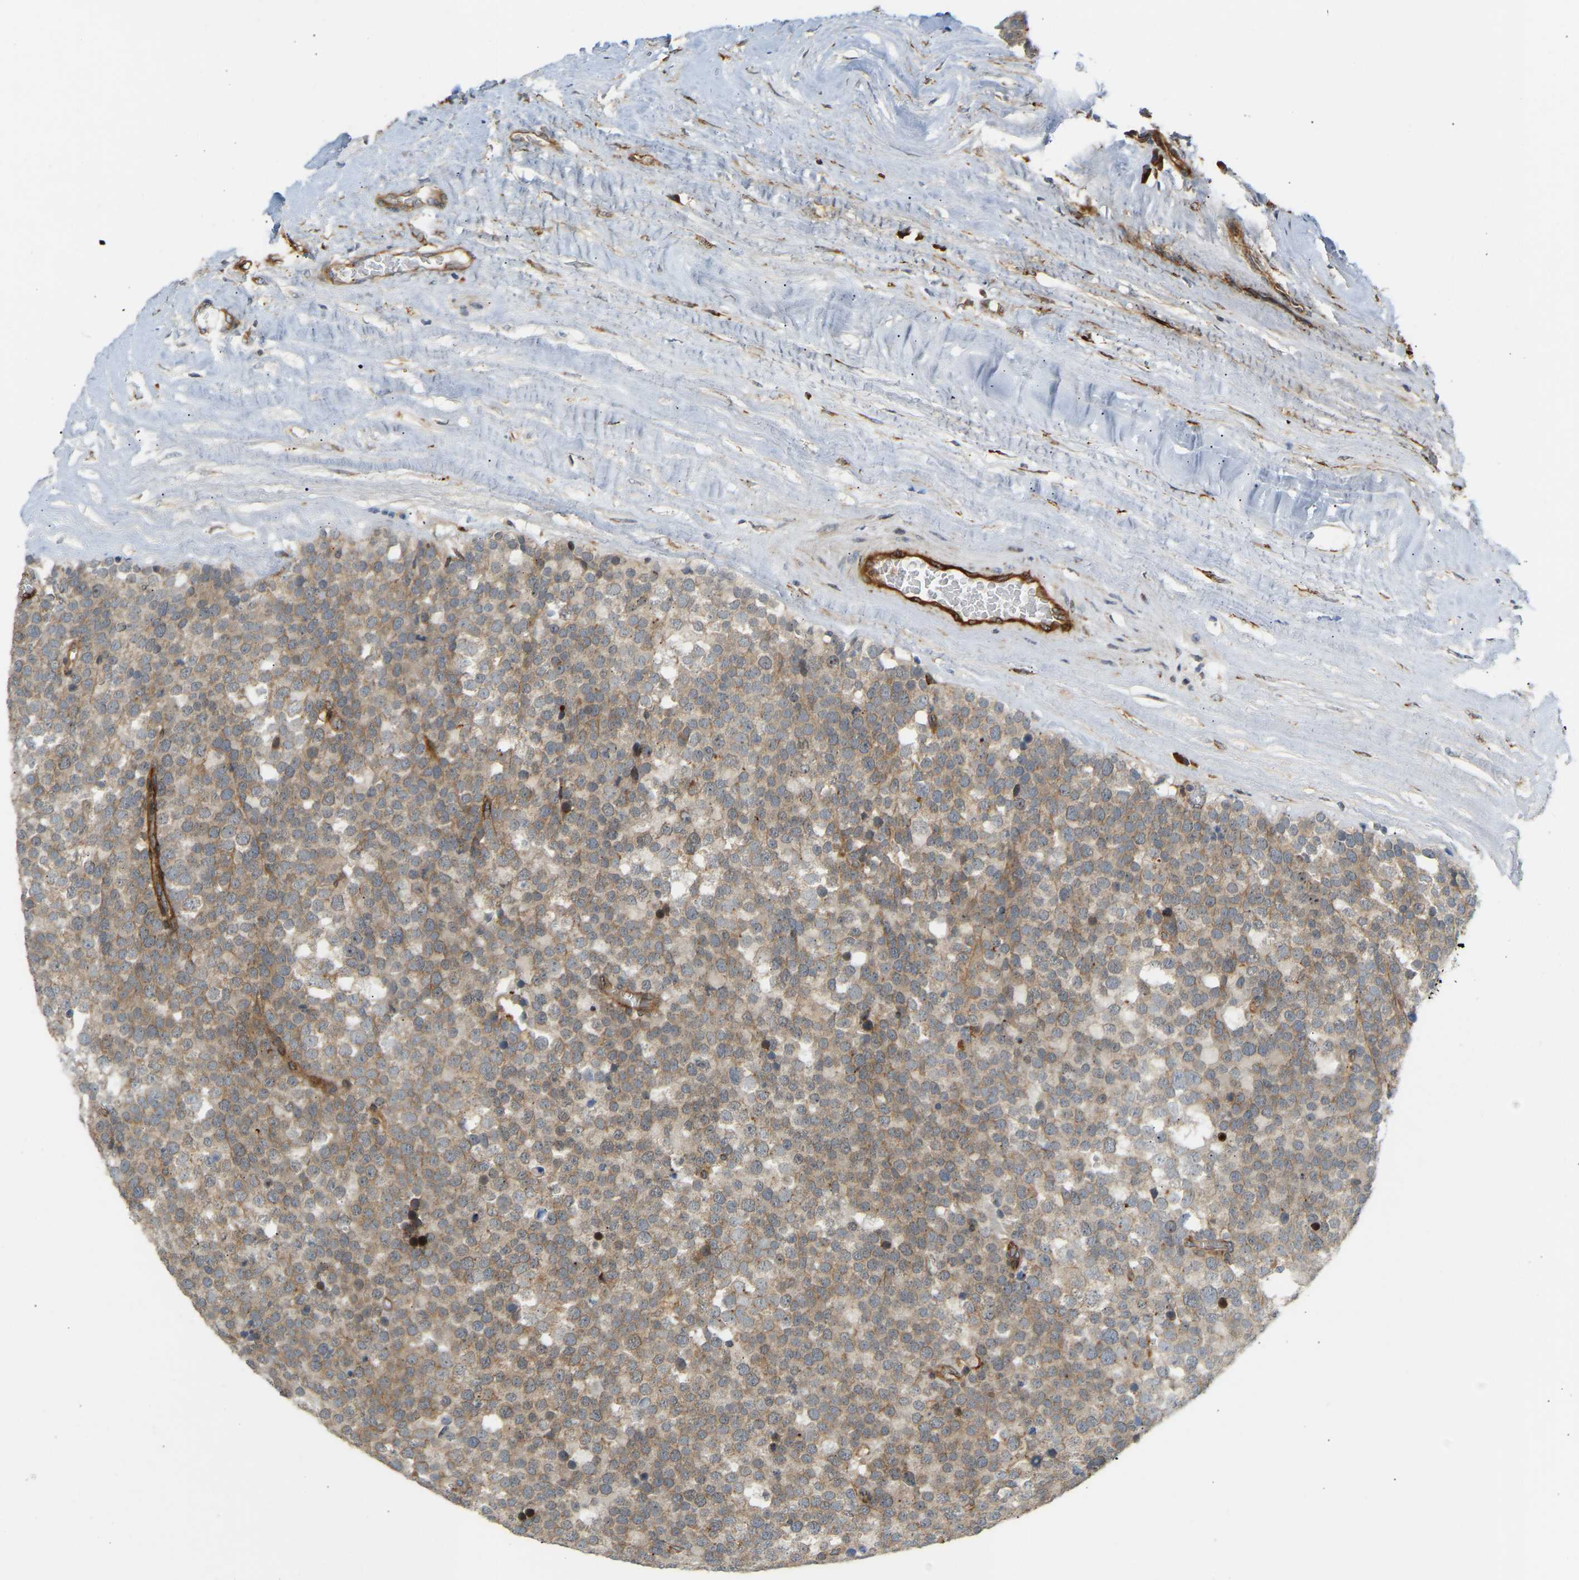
{"staining": {"intensity": "weak", "quantity": ">75%", "location": "cytoplasmic/membranous"}, "tissue": "testis cancer", "cell_type": "Tumor cells", "image_type": "cancer", "snomed": [{"axis": "morphology", "description": "Normal tissue, NOS"}, {"axis": "morphology", "description": "Seminoma, NOS"}, {"axis": "topography", "description": "Testis"}], "caption": "A brown stain shows weak cytoplasmic/membranous expression of a protein in human testis cancer tumor cells. Ihc stains the protein in brown and the nuclei are stained blue.", "gene": "PLCG2", "patient": {"sex": "male", "age": 71}}